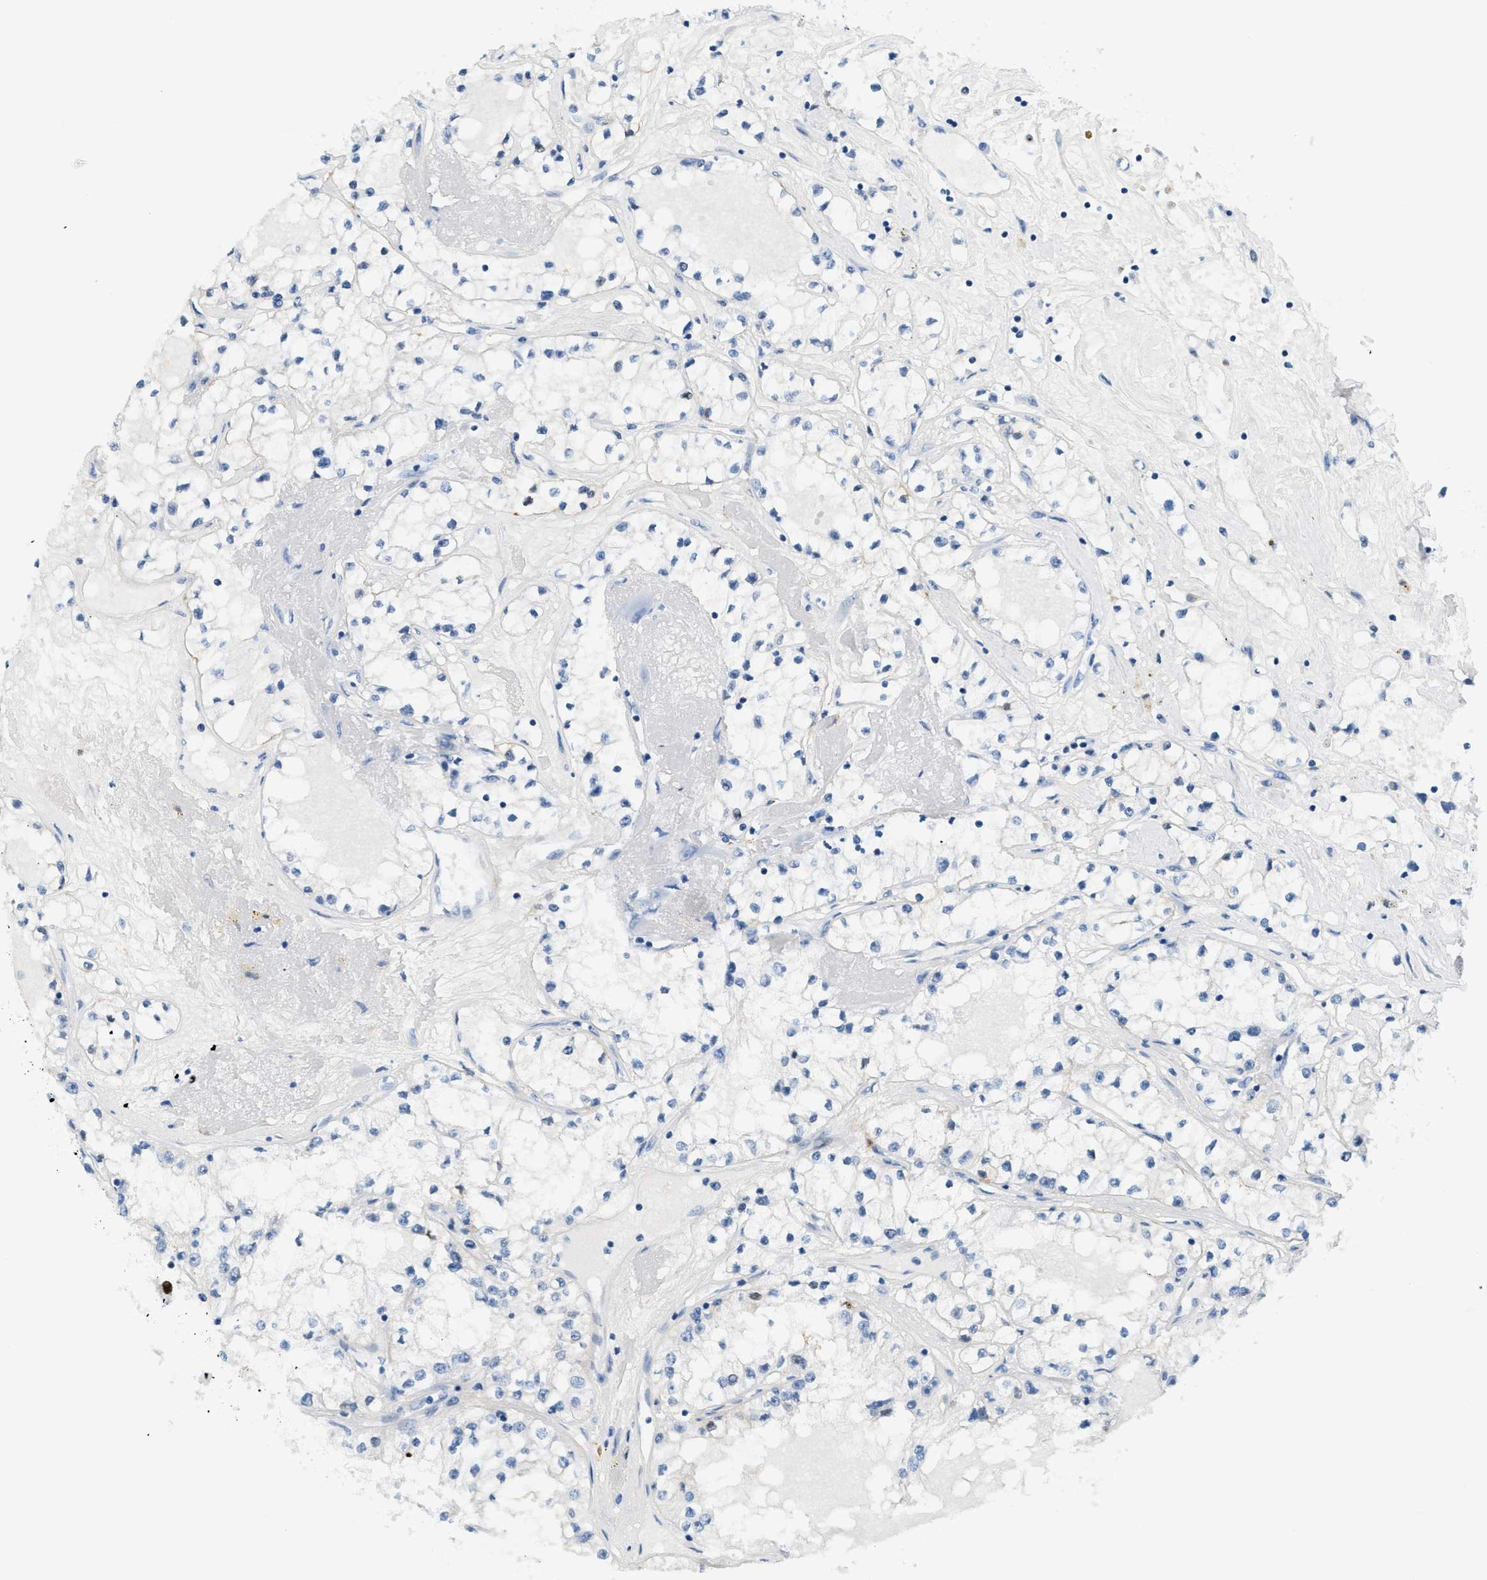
{"staining": {"intensity": "negative", "quantity": "none", "location": "none"}, "tissue": "renal cancer", "cell_type": "Tumor cells", "image_type": "cancer", "snomed": [{"axis": "morphology", "description": "Adenocarcinoma, NOS"}, {"axis": "topography", "description": "Kidney"}], "caption": "Immunohistochemistry image of human renal cancer (adenocarcinoma) stained for a protein (brown), which demonstrates no positivity in tumor cells. Nuclei are stained in blue.", "gene": "CYP4X1", "patient": {"sex": "male", "age": 56}}